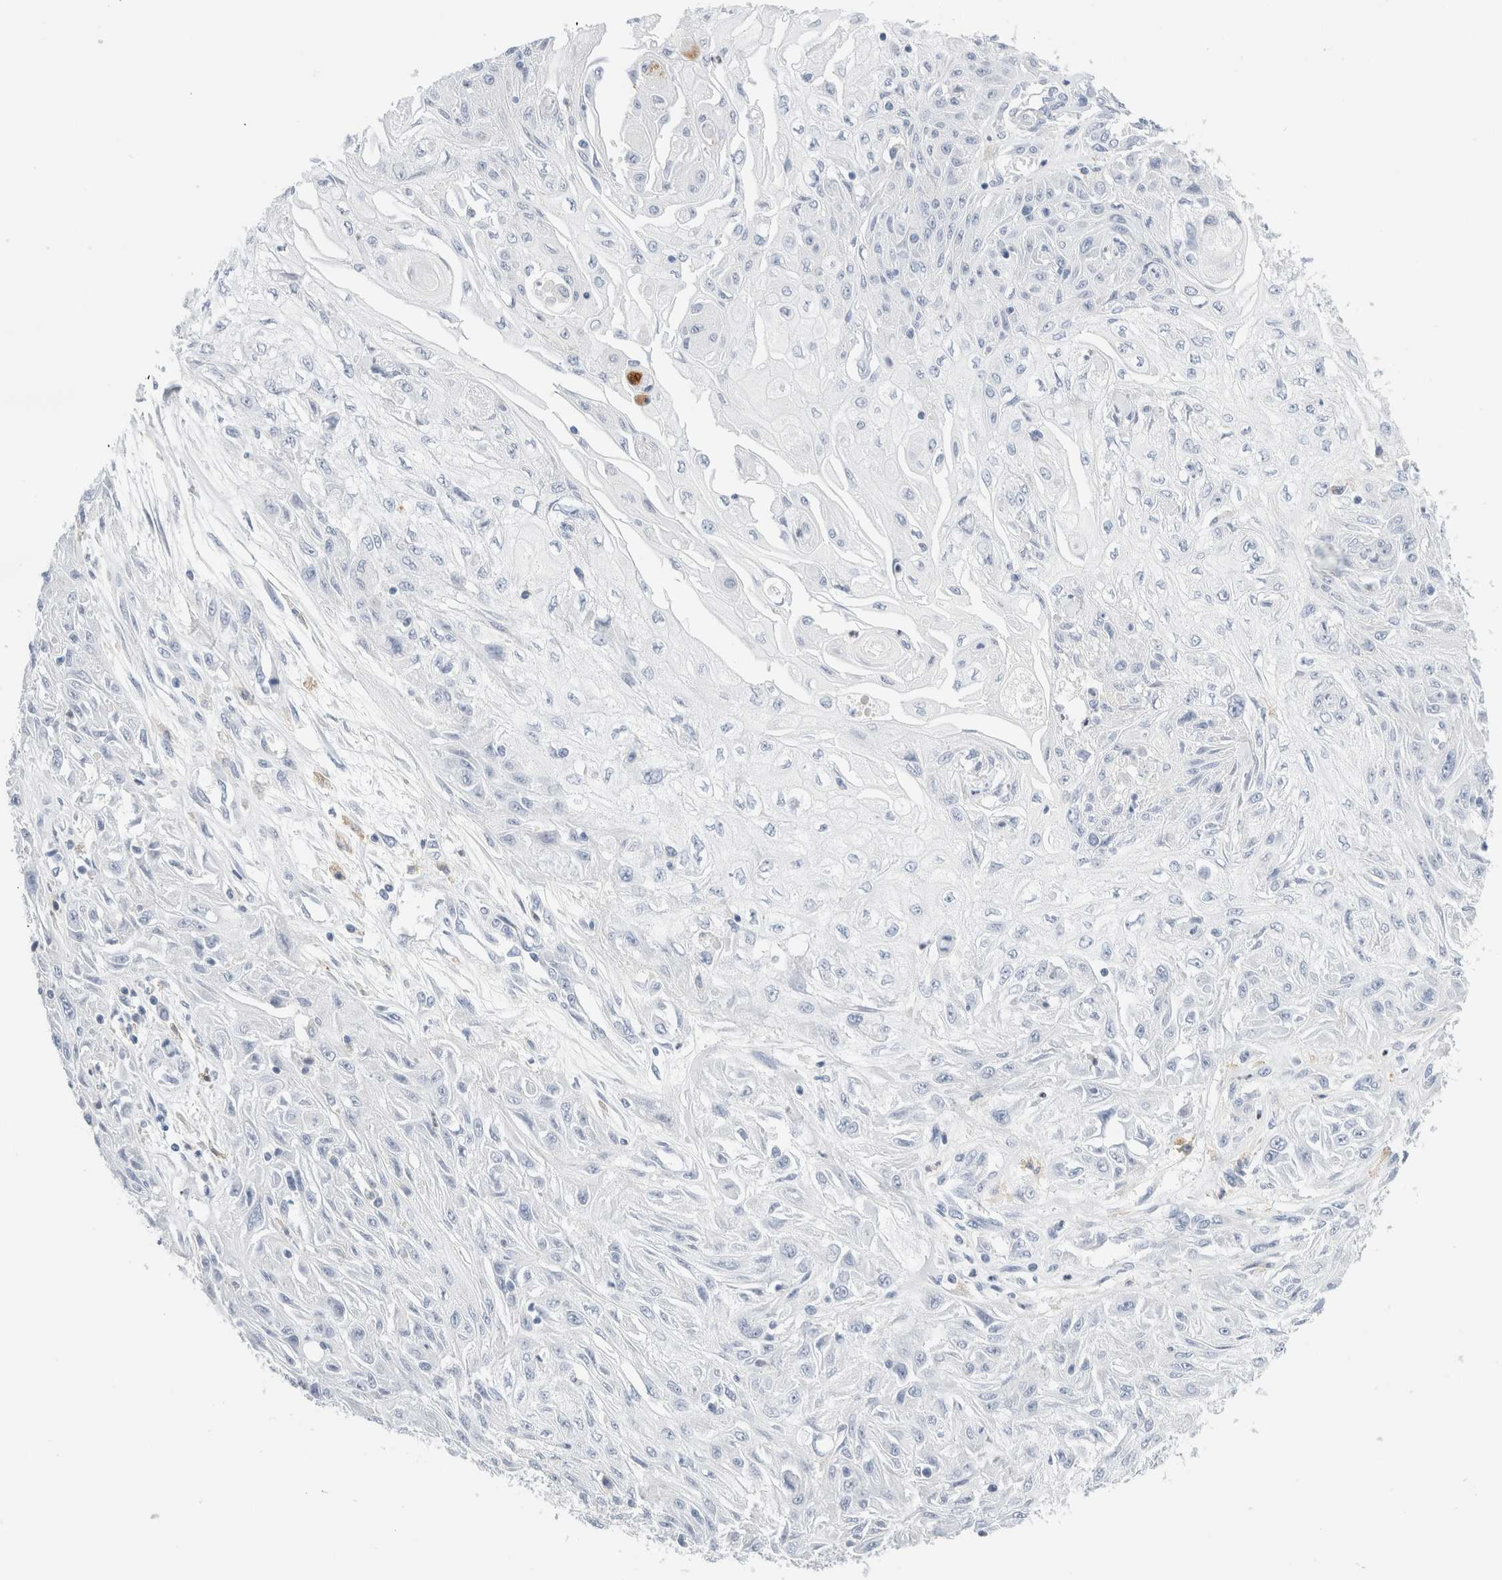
{"staining": {"intensity": "negative", "quantity": "none", "location": "none"}, "tissue": "skin cancer", "cell_type": "Tumor cells", "image_type": "cancer", "snomed": [{"axis": "morphology", "description": "Squamous cell carcinoma, NOS"}, {"axis": "morphology", "description": "Squamous cell carcinoma, metastatic, NOS"}, {"axis": "topography", "description": "Skin"}, {"axis": "topography", "description": "Lymph node"}], "caption": "An immunohistochemistry (IHC) image of skin squamous cell carcinoma is shown. There is no staining in tumor cells of skin squamous cell carcinoma. (Brightfield microscopy of DAB (3,3'-diaminobenzidine) IHC at high magnification).", "gene": "ADAM30", "patient": {"sex": "male", "age": 75}}